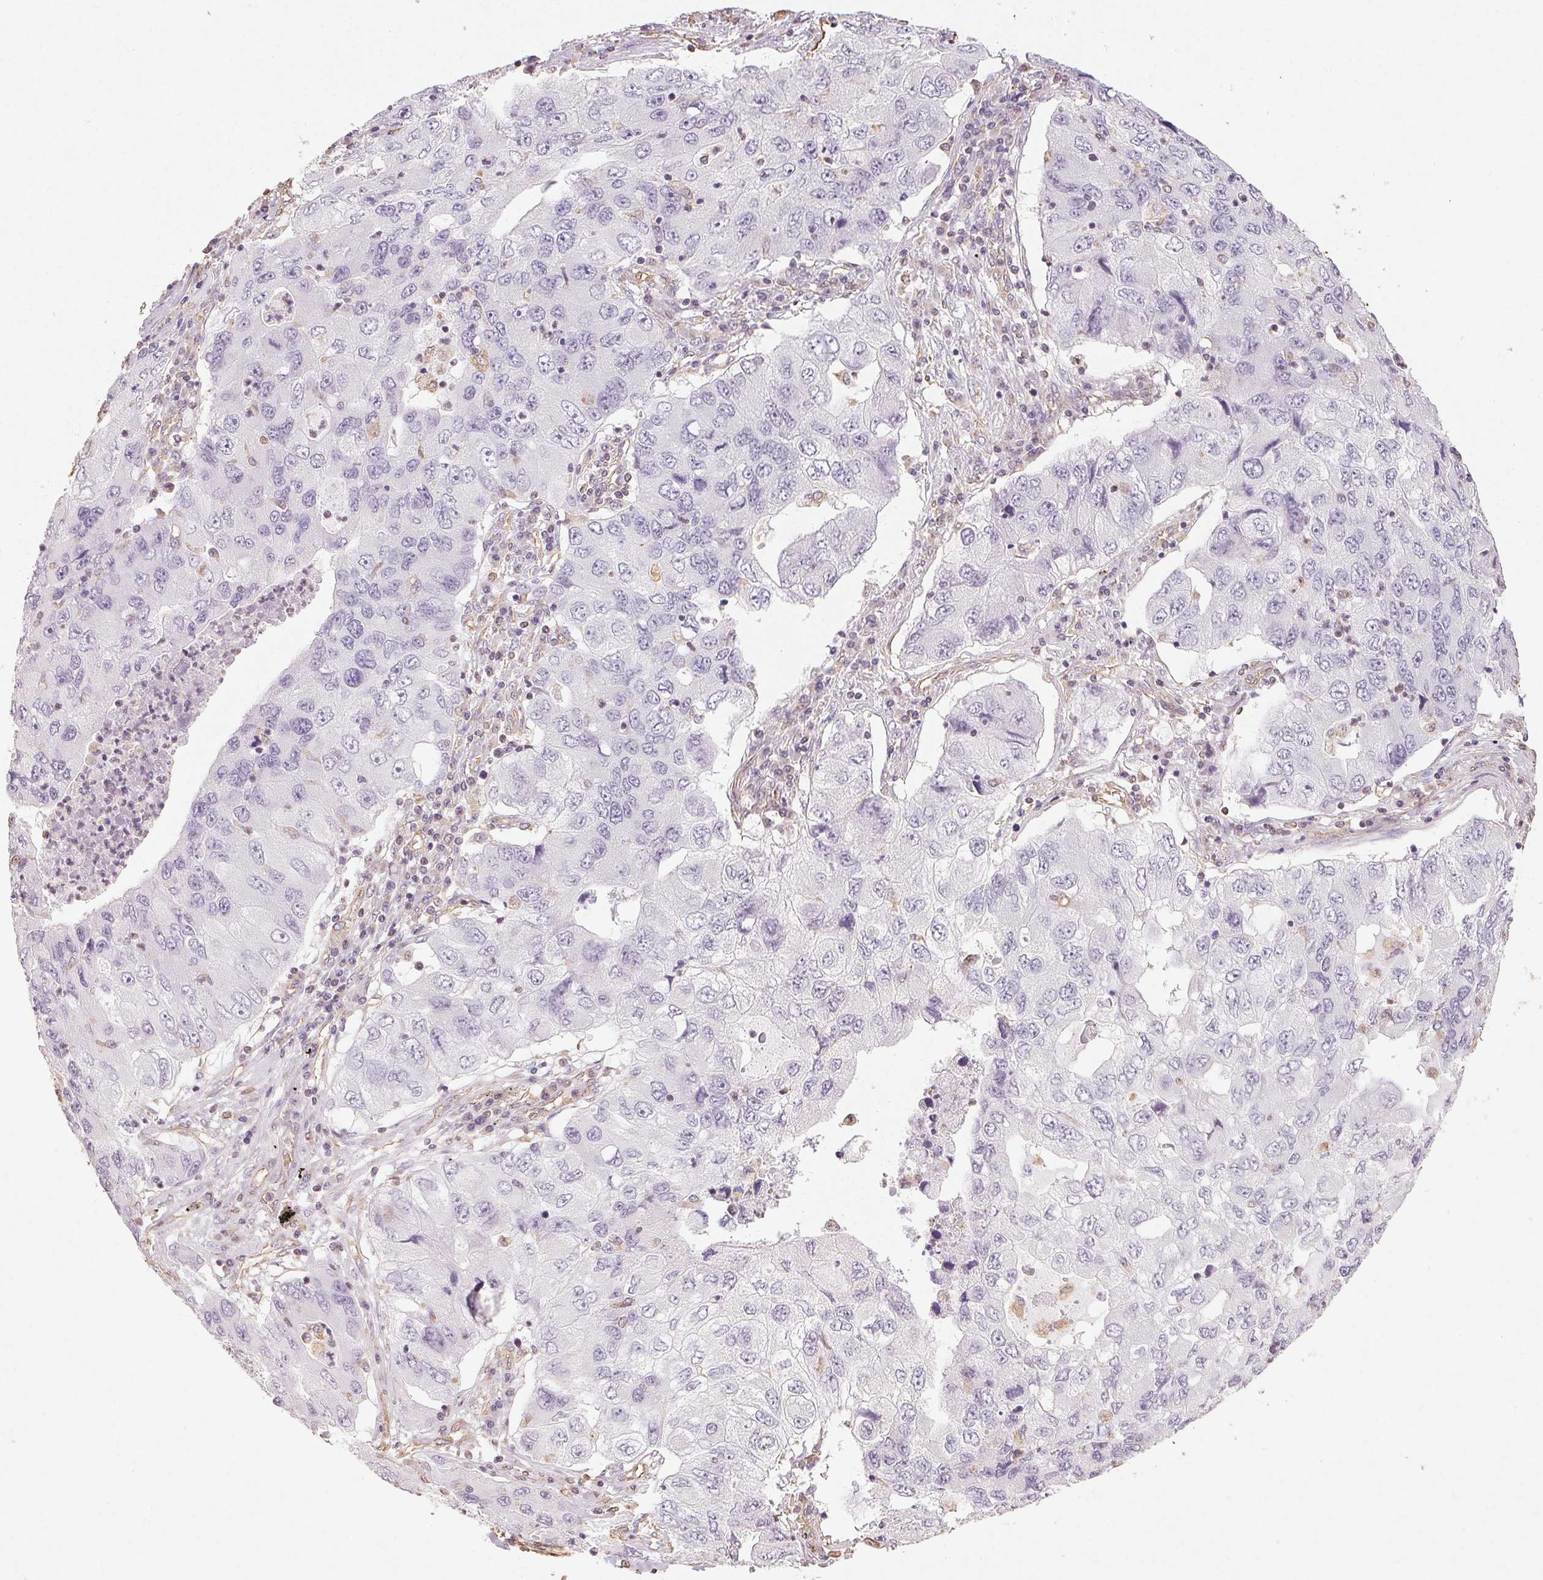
{"staining": {"intensity": "negative", "quantity": "none", "location": "none"}, "tissue": "lung cancer", "cell_type": "Tumor cells", "image_type": "cancer", "snomed": [{"axis": "morphology", "description": "Adenocarcinoma, NOS"}, {"axis": "morphology", "description": "Adenocarcinoma, metastatic, NOS"}, {"axis": "topography", "description": "Lymph node"}, {"axis": "topography", "description": "Lung"}], "caption": "Immunohistochemistry (IHC) of lung cancer (metastatic adenocarcinoma) displays no positivity in tumor cells.", "gene": "COL7A1", "patient": {"sex": "female", "age": 54}}